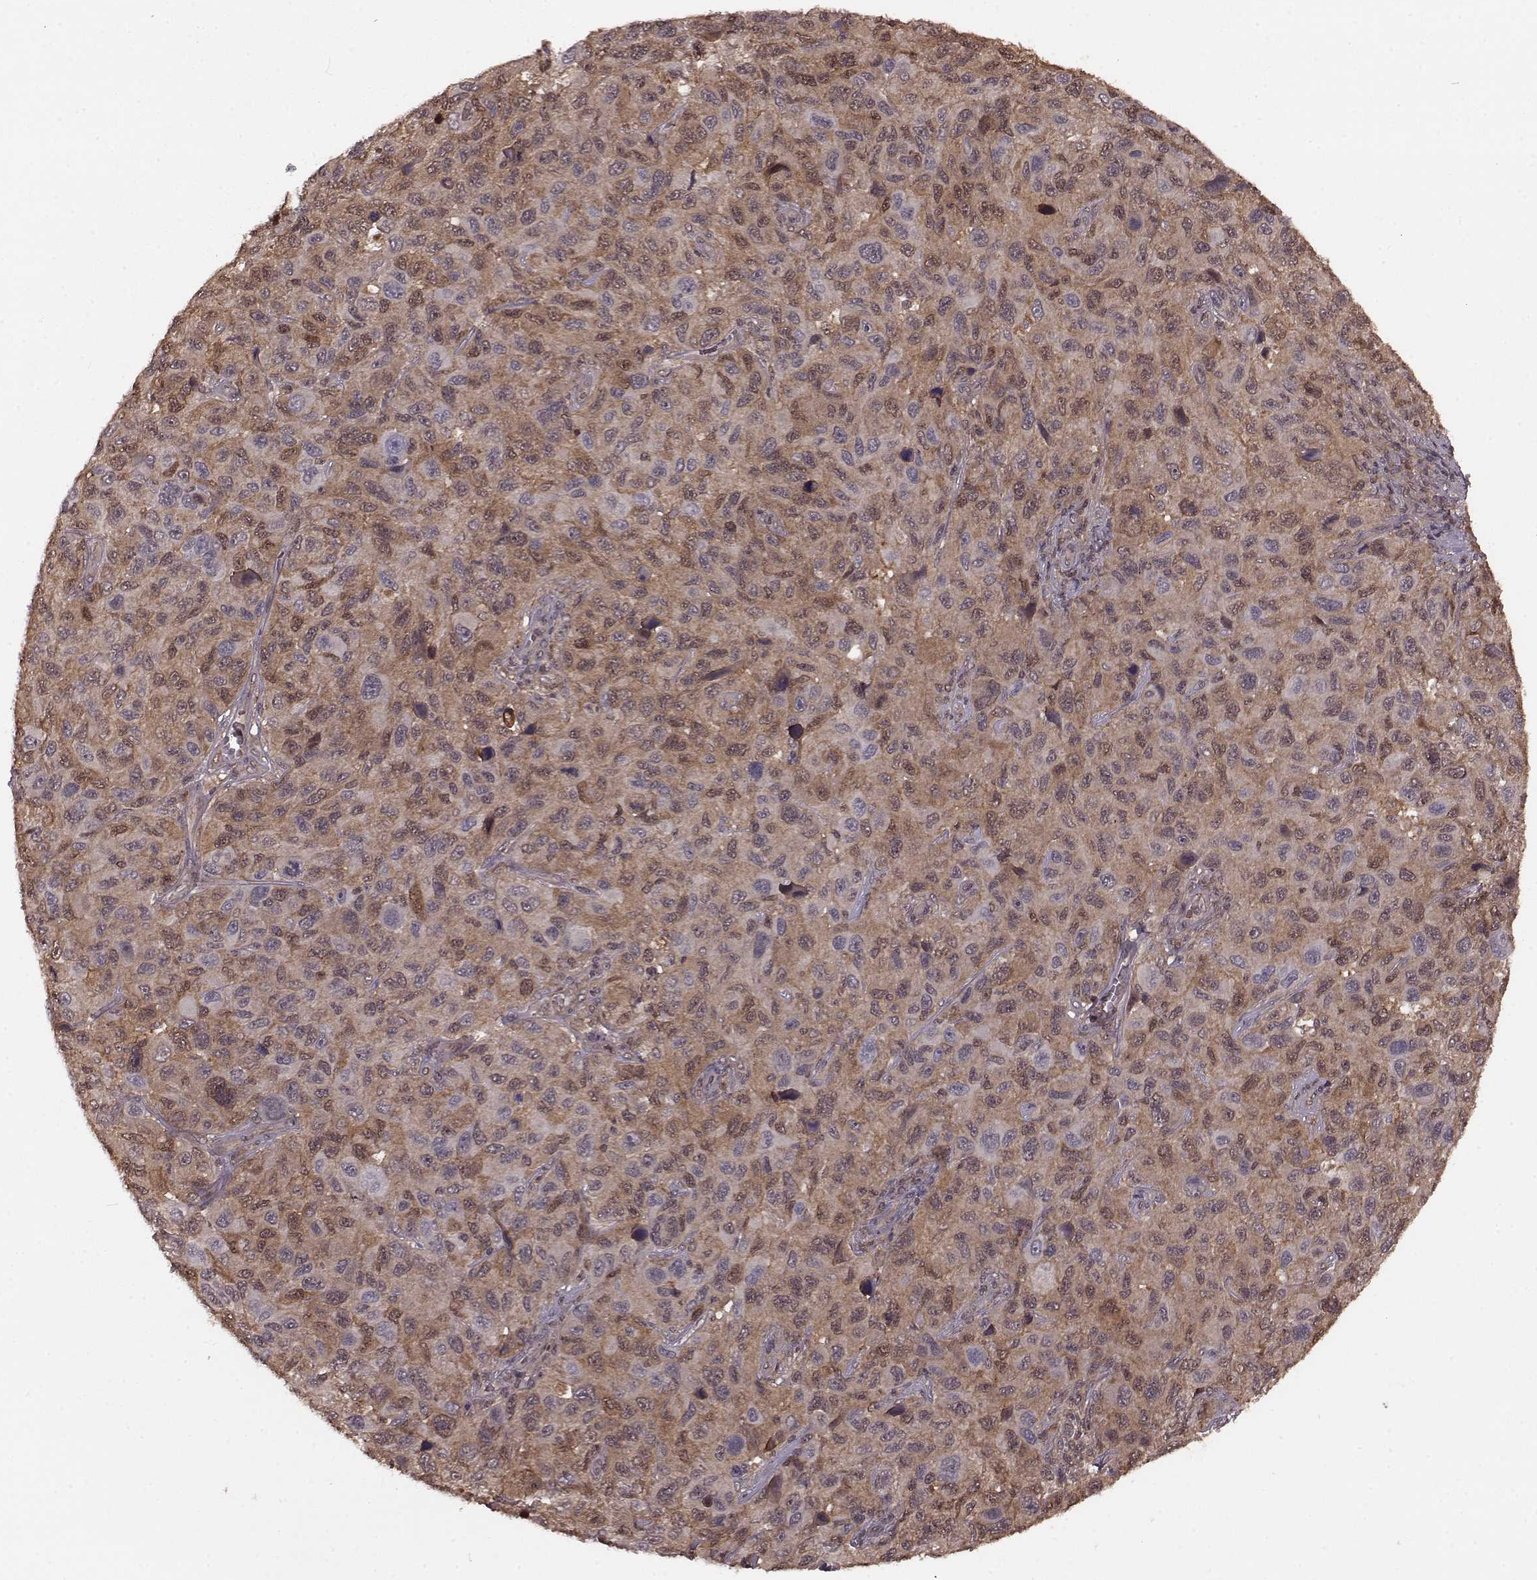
{"staining": {"intensity": "moderate", "quantity": "25%-75%", "location": "cytoplasmic/membranous,nuclear"}, "tissue": "melanoma", "cell_type": "Tumor cells", "image_type": "cancer", "snomed": [{"axis": "morphology", "description": "Malignant melanoma, NOS"}, {"axis": "topography", "description": "Skin"}], "caption": "Tumor cells show moderate cytoplasmic/membranous and nuclear staining in about 25%-75% of cells in malignant melanoma. Nuclei are stained in blue.", "gene": "GSS", "patient": {"sex": "male", "age": 53}}